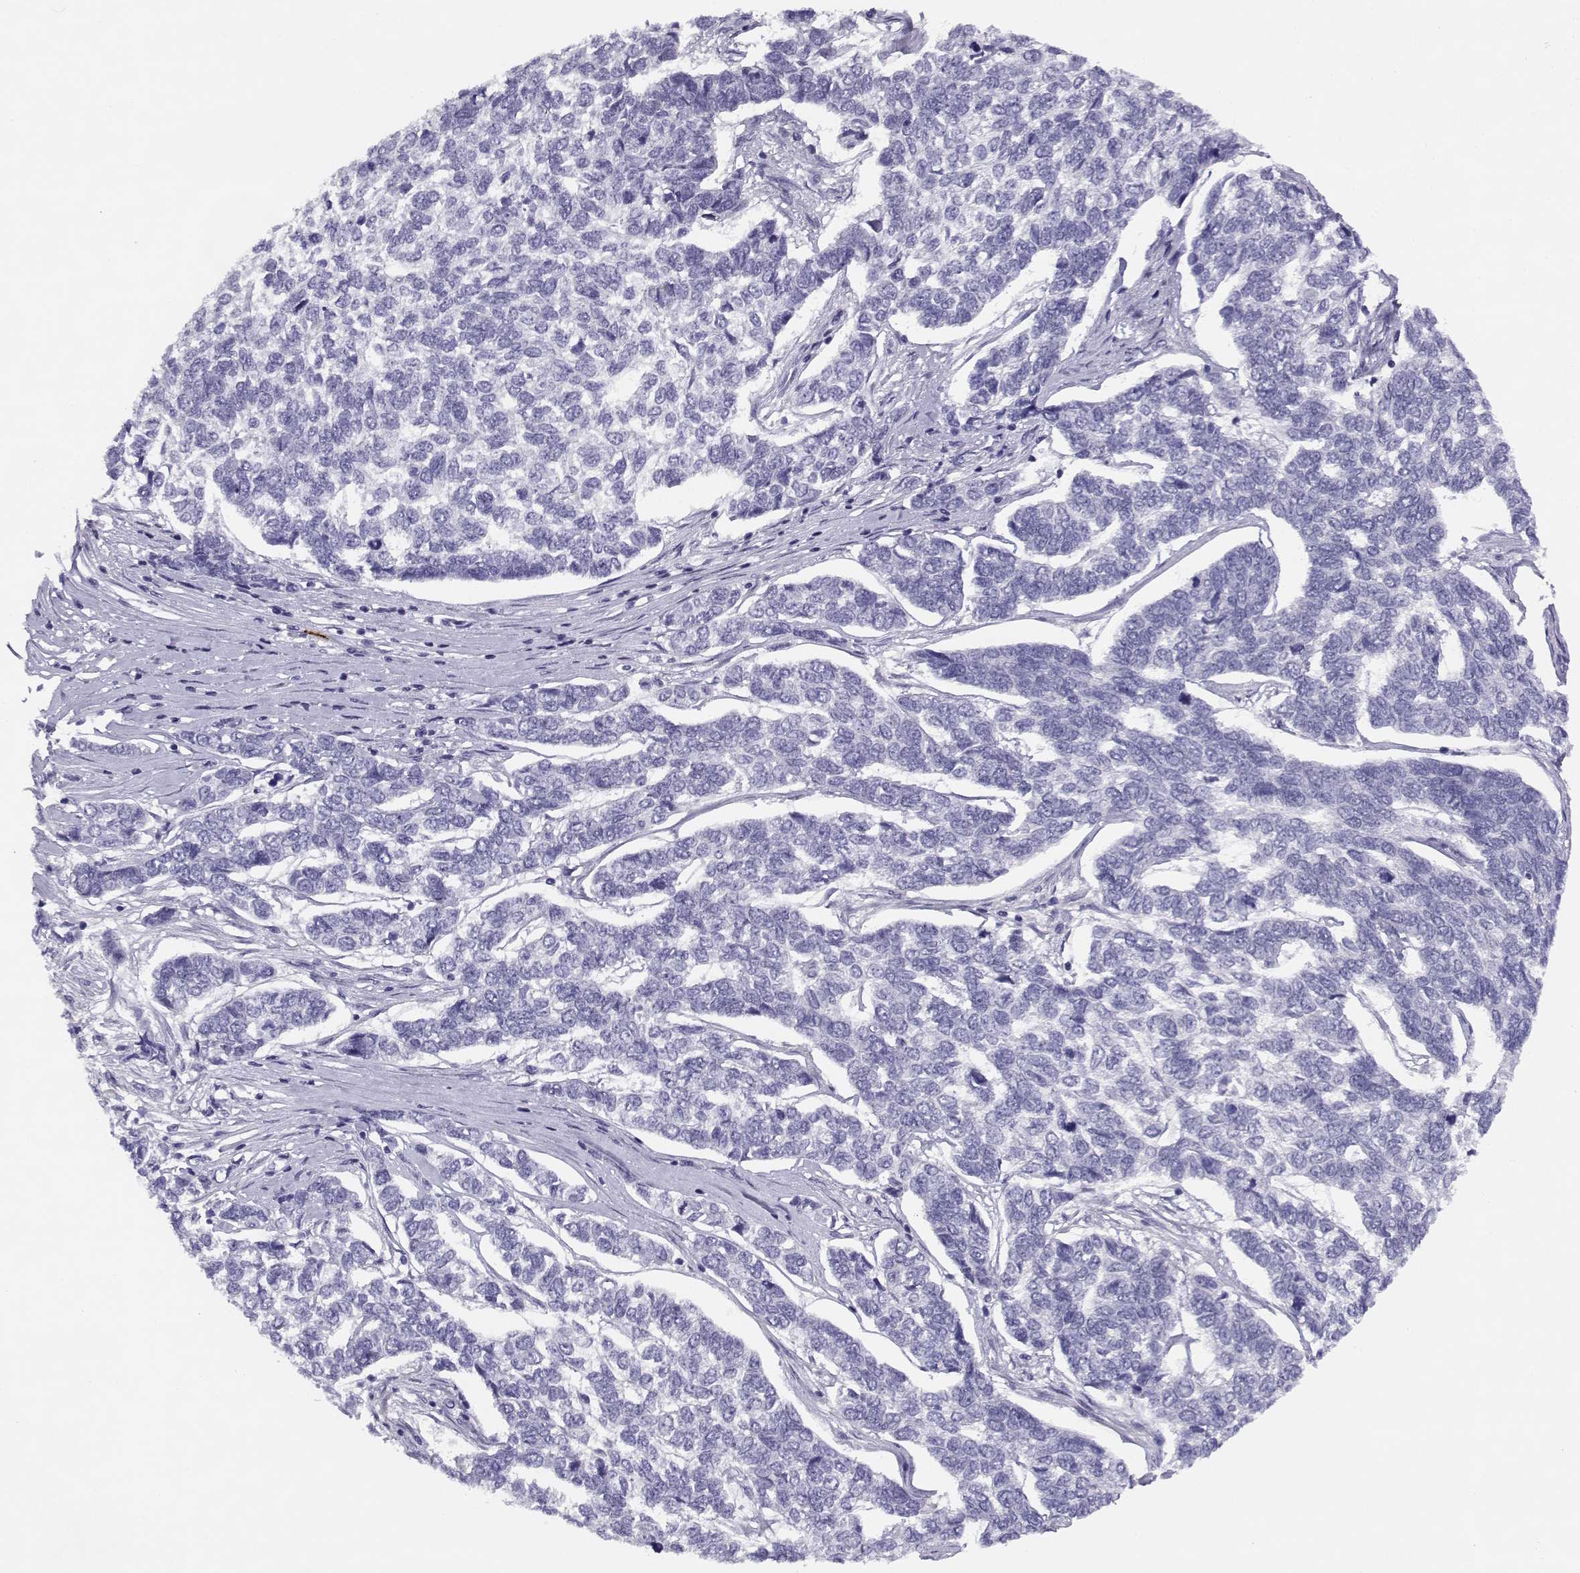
{"staining": {"intensity": "negative", "quantity": "none", "location": "none"}, "tissue": "skin cancer", "cell_type": "Tumor cells", "image_type": "cancer", "snomed": [{"axis": "morphology", "description": "Basal cell carcinoma"}, {"axis": "topography", "description": "Skin"}], "caption": "A photomicrograph of skin cancer (basal cell carcinoma) stained for a protein reveals no brown staining in tumor cells.", "gene": "CFAP77", "patient": {"sex": "female", "age": 65}}